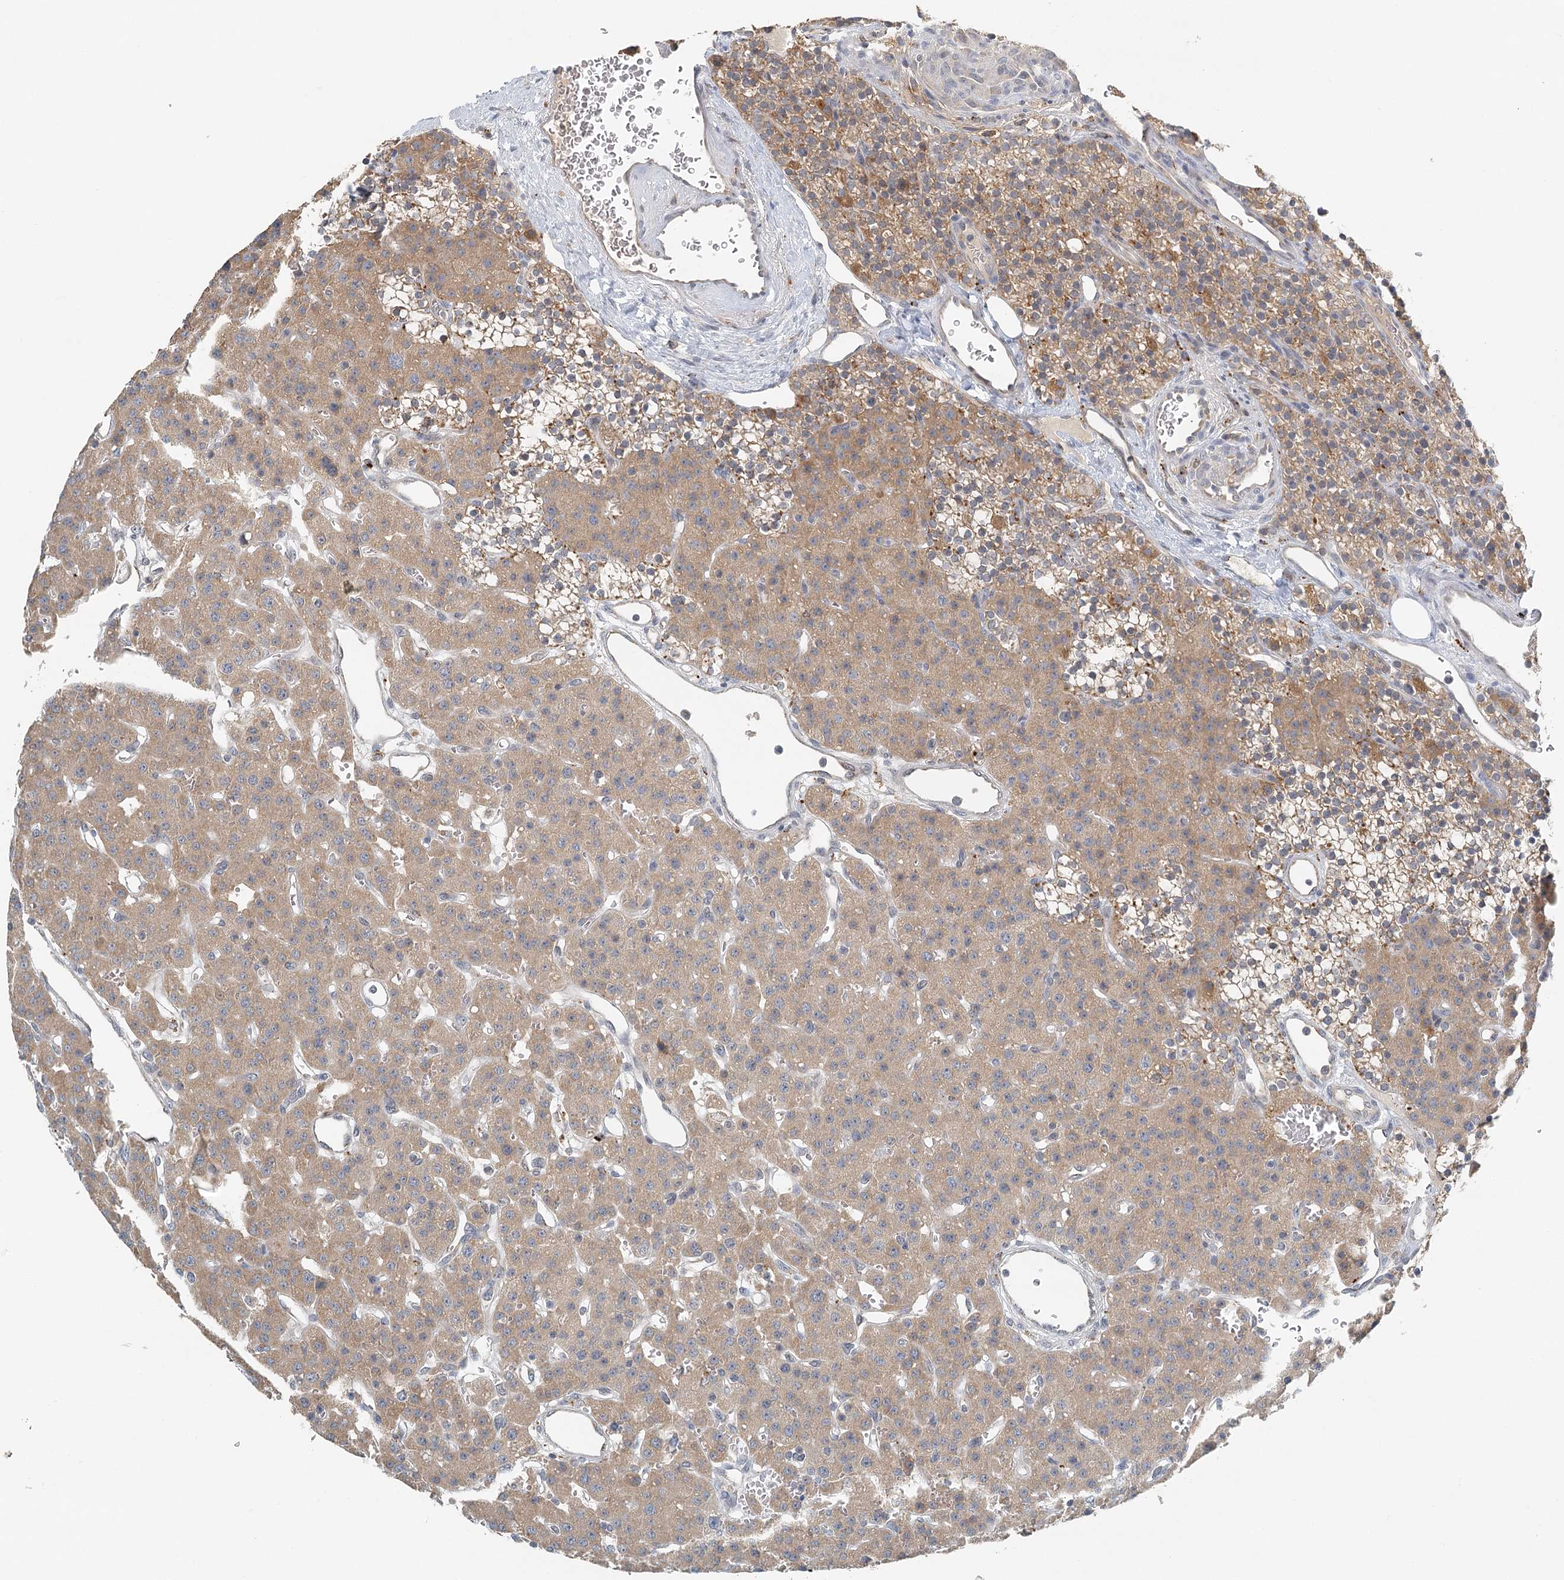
{"staining": {"intensity": "moderate", "quantity": ">75%", "location": "cytoplasmic/membranous"}, "tissue": "parathyroid gland", "cell_type": "Glandular cells", "image_type": "normal", "snomed": [{"axis": "morphology", "description": "Normal tissue, NOS"}, {"axis": "morphology", "description": "Adenoma, NOS"}, {"axis": "topography", "description": "Parathyroid gland"}], "caption": "Immunohistochemical staining of unremarkable parathyroid gland displays medium levels of moderate cytoplasmic/membranous staining in about >75% of glandular cells. (DAB IHC with brightfield microscopy, high magnification).", "gene": "VSIG1", "patient": {"sex": "female", "age": 81}}